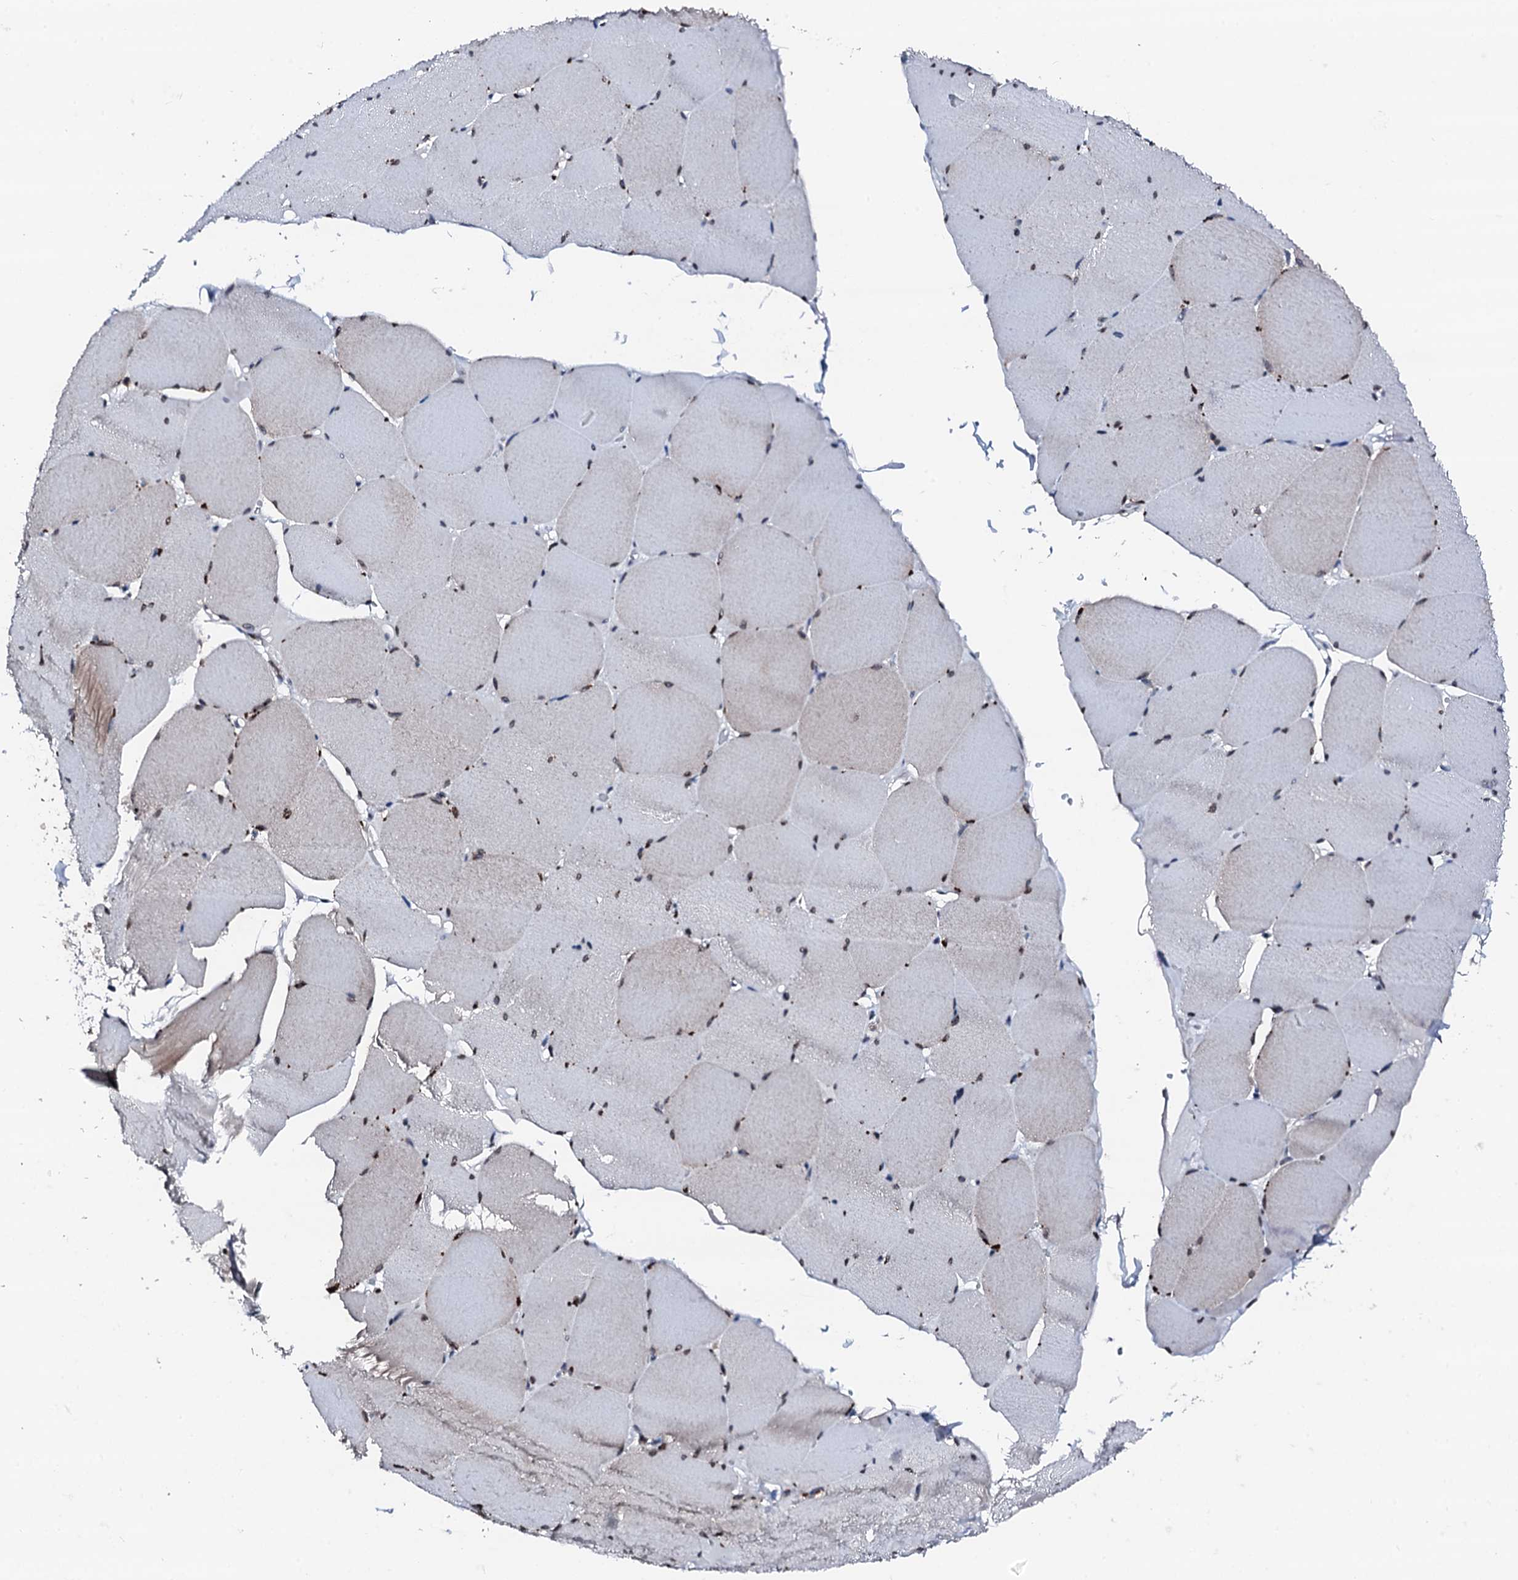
{"staining": {"intensity": "weak", "quantity": ">75%", "location": "nuclear"}, "tissue": "skeletal muscle", "cell_type": "Myocytes", "image_type": "normal", "snomed": [{"axis": "morphology", "description": "Normal tissue, NOS"}, {"axis": "topography", "description": "Skeletal muscle"}, {"axis": "topography", "description": "Head-Neck"}], "caption": "Approximately >75% of myocytes in benign human skeletal muscle demonstrate weak nuclear protein expression as visualized by brown immunohistochemical staining.", "gene": "TRAFD1", "patient": {"sex": "male", "age": 66}}